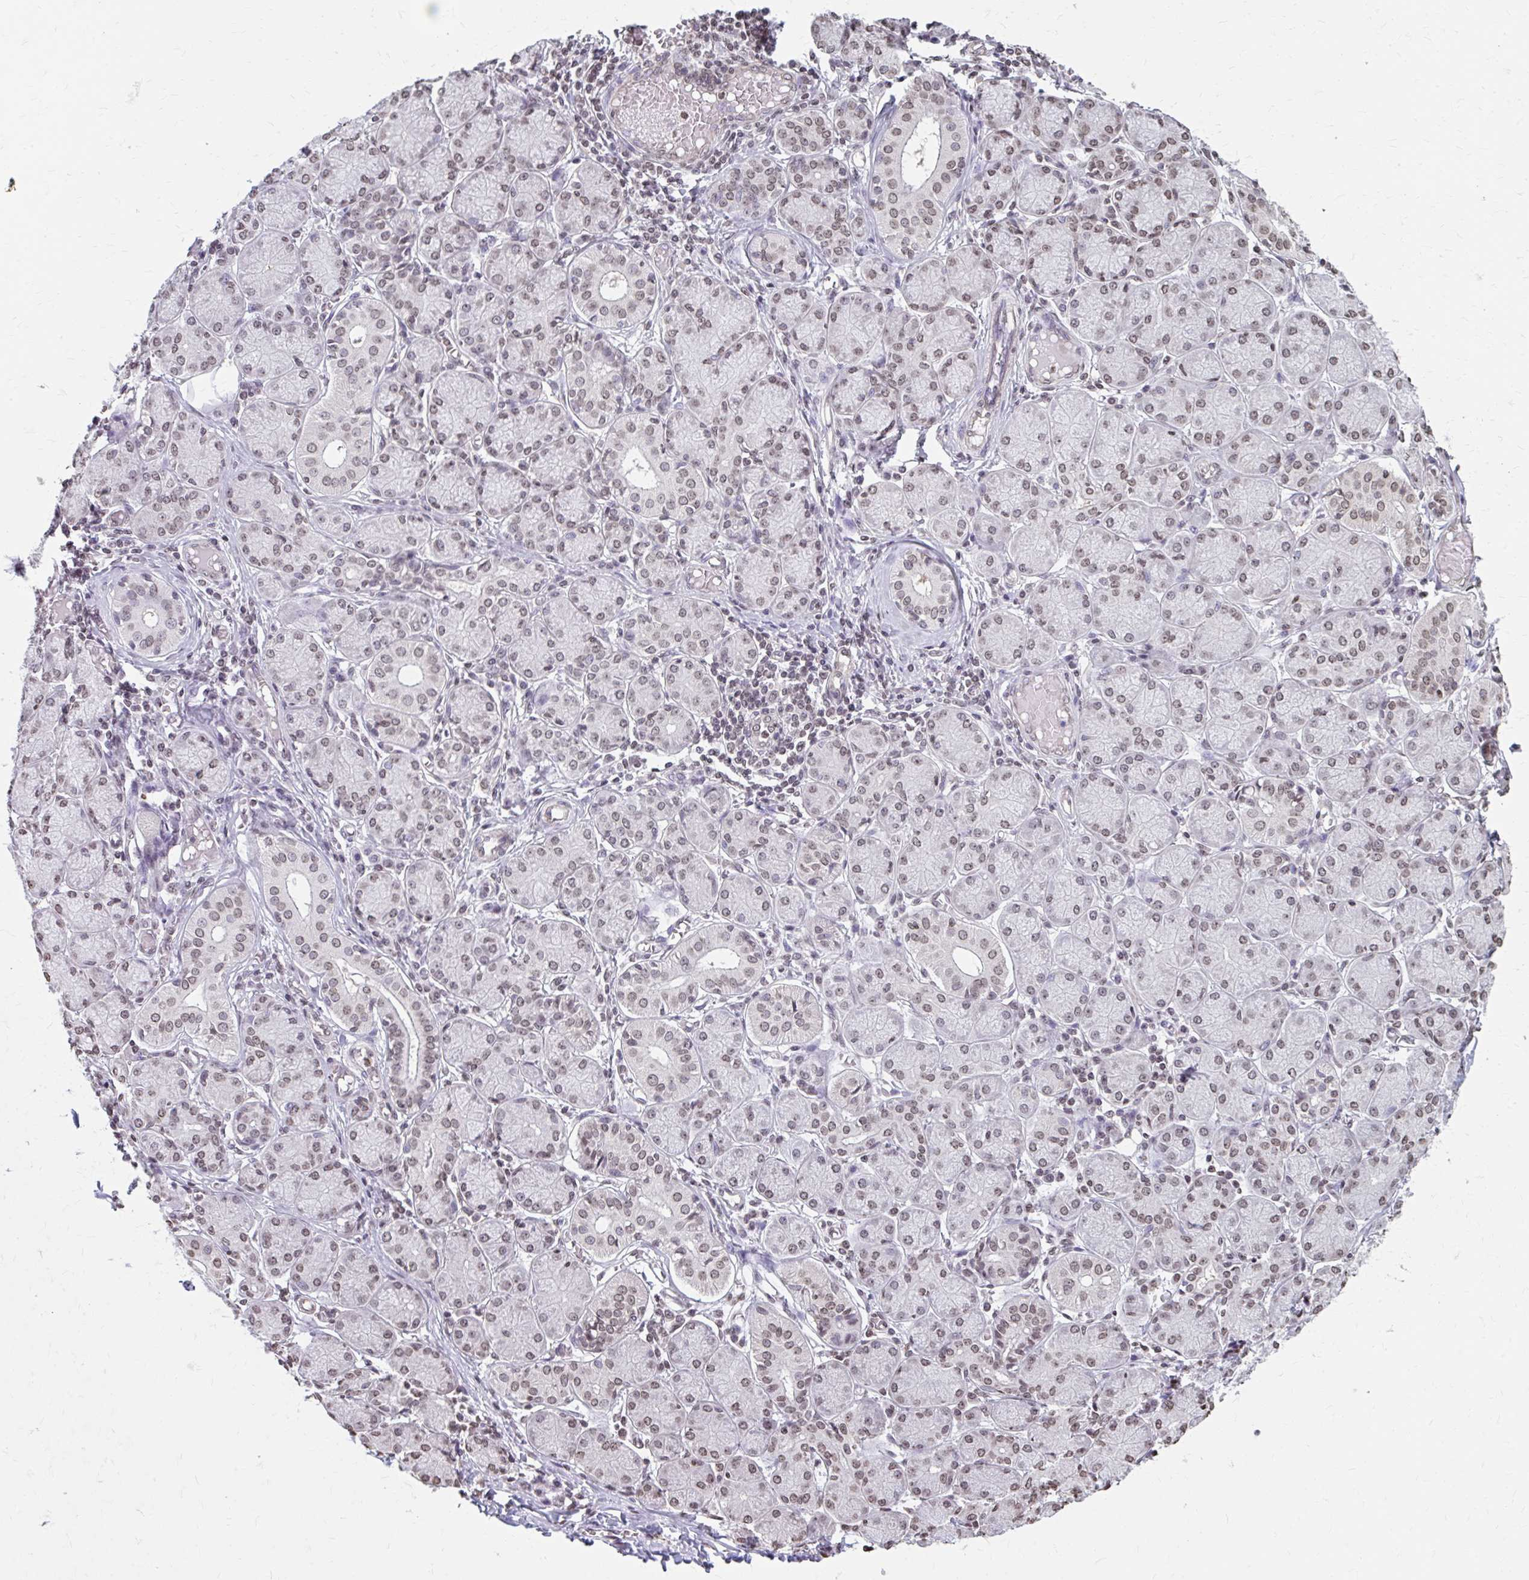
{"staining": {"intensity": "weak", "quantity": "25%-75%", "location": "nuclear"}, "tissue": "salivary gland", "cell_type": "Glandular cells", "image_type": "normal", "snomed": [{"axis": "morphology", "description": "Normal tissue, NOS"}, {"axis": "topography", "description": "Salivary gland"}], "caption": "This is a histology image of IHC staining of normal salivary gland, which shows weak staining in the nuclear of glandular cells.", "gene": "ORC3", "patient": {"sex": "female", "age": 24}}